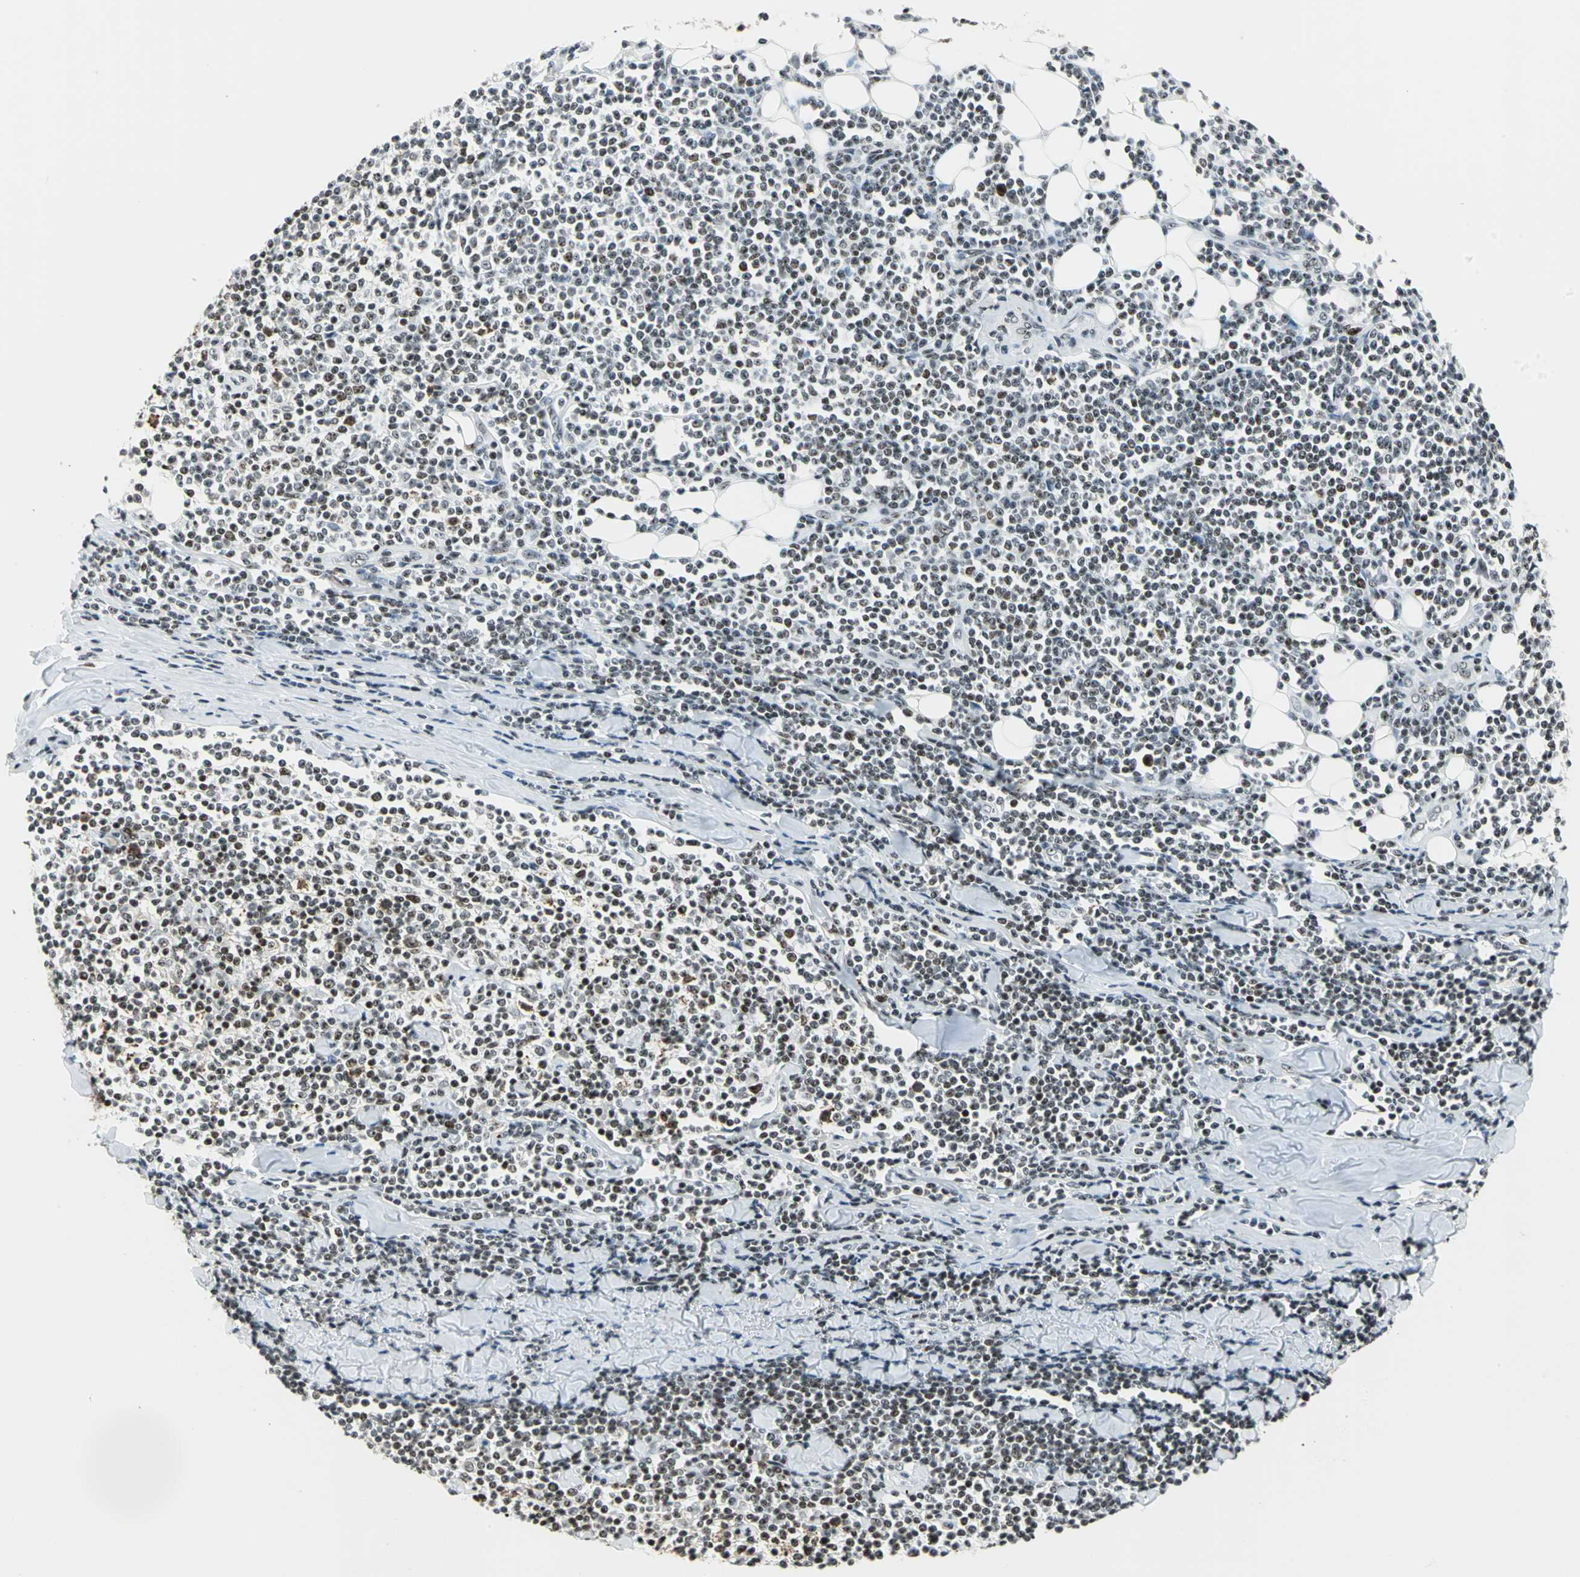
{"staining": {"intensity": "weak", "quantity": "25%-75%", "location": "nuclear"}, "tissue": "lymphoma", "cell_type": "Tumor cells", "image_type": "cancer", "snomed": [{"axis": "morphology", "description": "Malignant lymphoma, non-Hodgkin's type, Low grade"}, {"axis": "topography", "description": "Soft tissue"}], "caption": "The histopathology image exhibits immunohistochemical staining of malignant lymphoma, non-Hodgkin's type (low-grade). There is weak nuclear expression is identified in about 25%-75% of tumor cells.", "gene": "UBTF", "patient": {"sex": "male", "age": 92}}